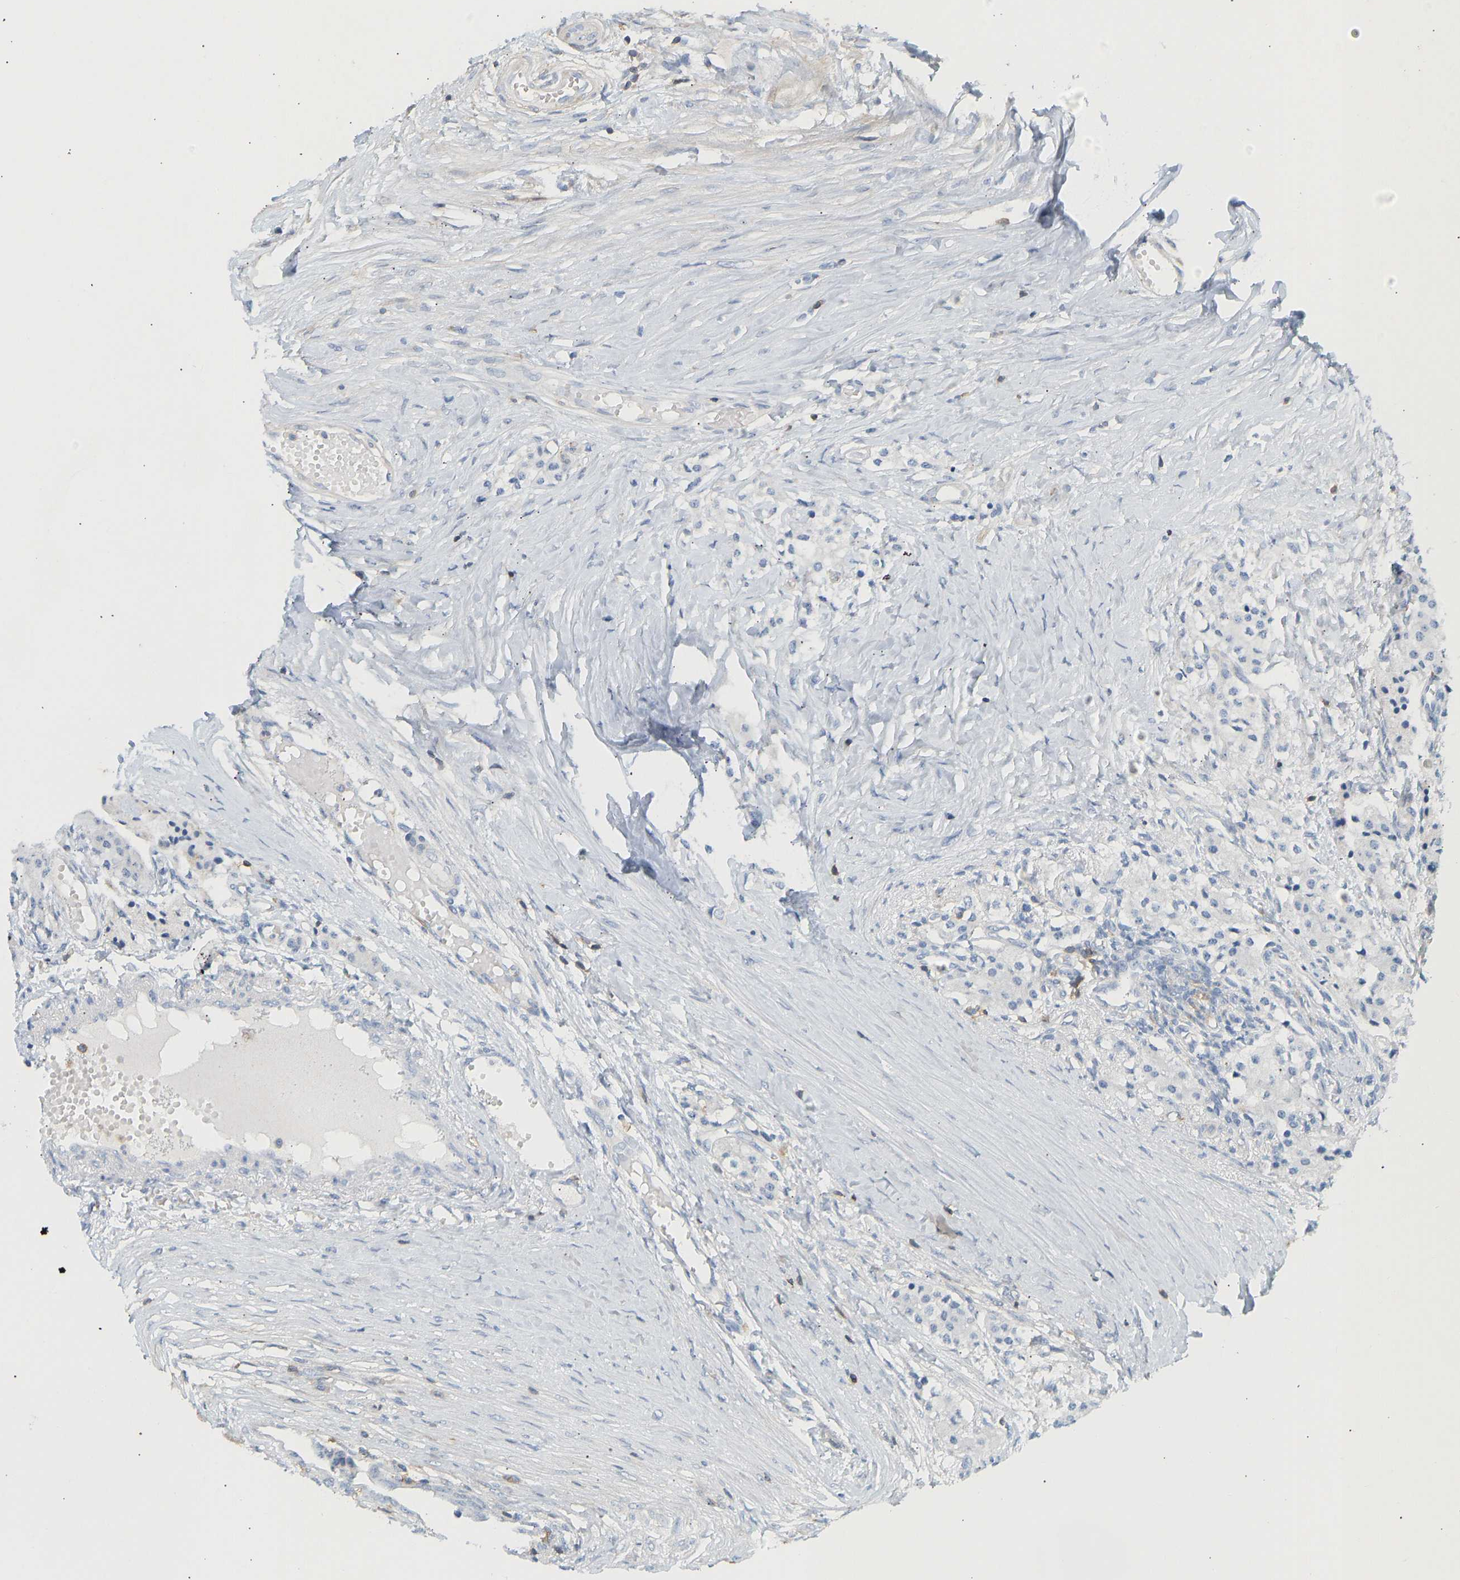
{"staining": {"intensity": "negative", "quantity": "none", "location": "none"}, "tissue": "carcinoid", "cell_type": "Tumor cells", "image_type": "cancer", "snomed": [{"axis": "morphology", "description": "Carcinoid, malignant, NOS"}, {"axis": "topography", "description": "Colon"}], "caption": "DAB immunohistochemical staining of human carcinoid reveals no significant expression in tumor cells.", "gene": "BVES", "patient": {"sex": "female", "age": 52}}